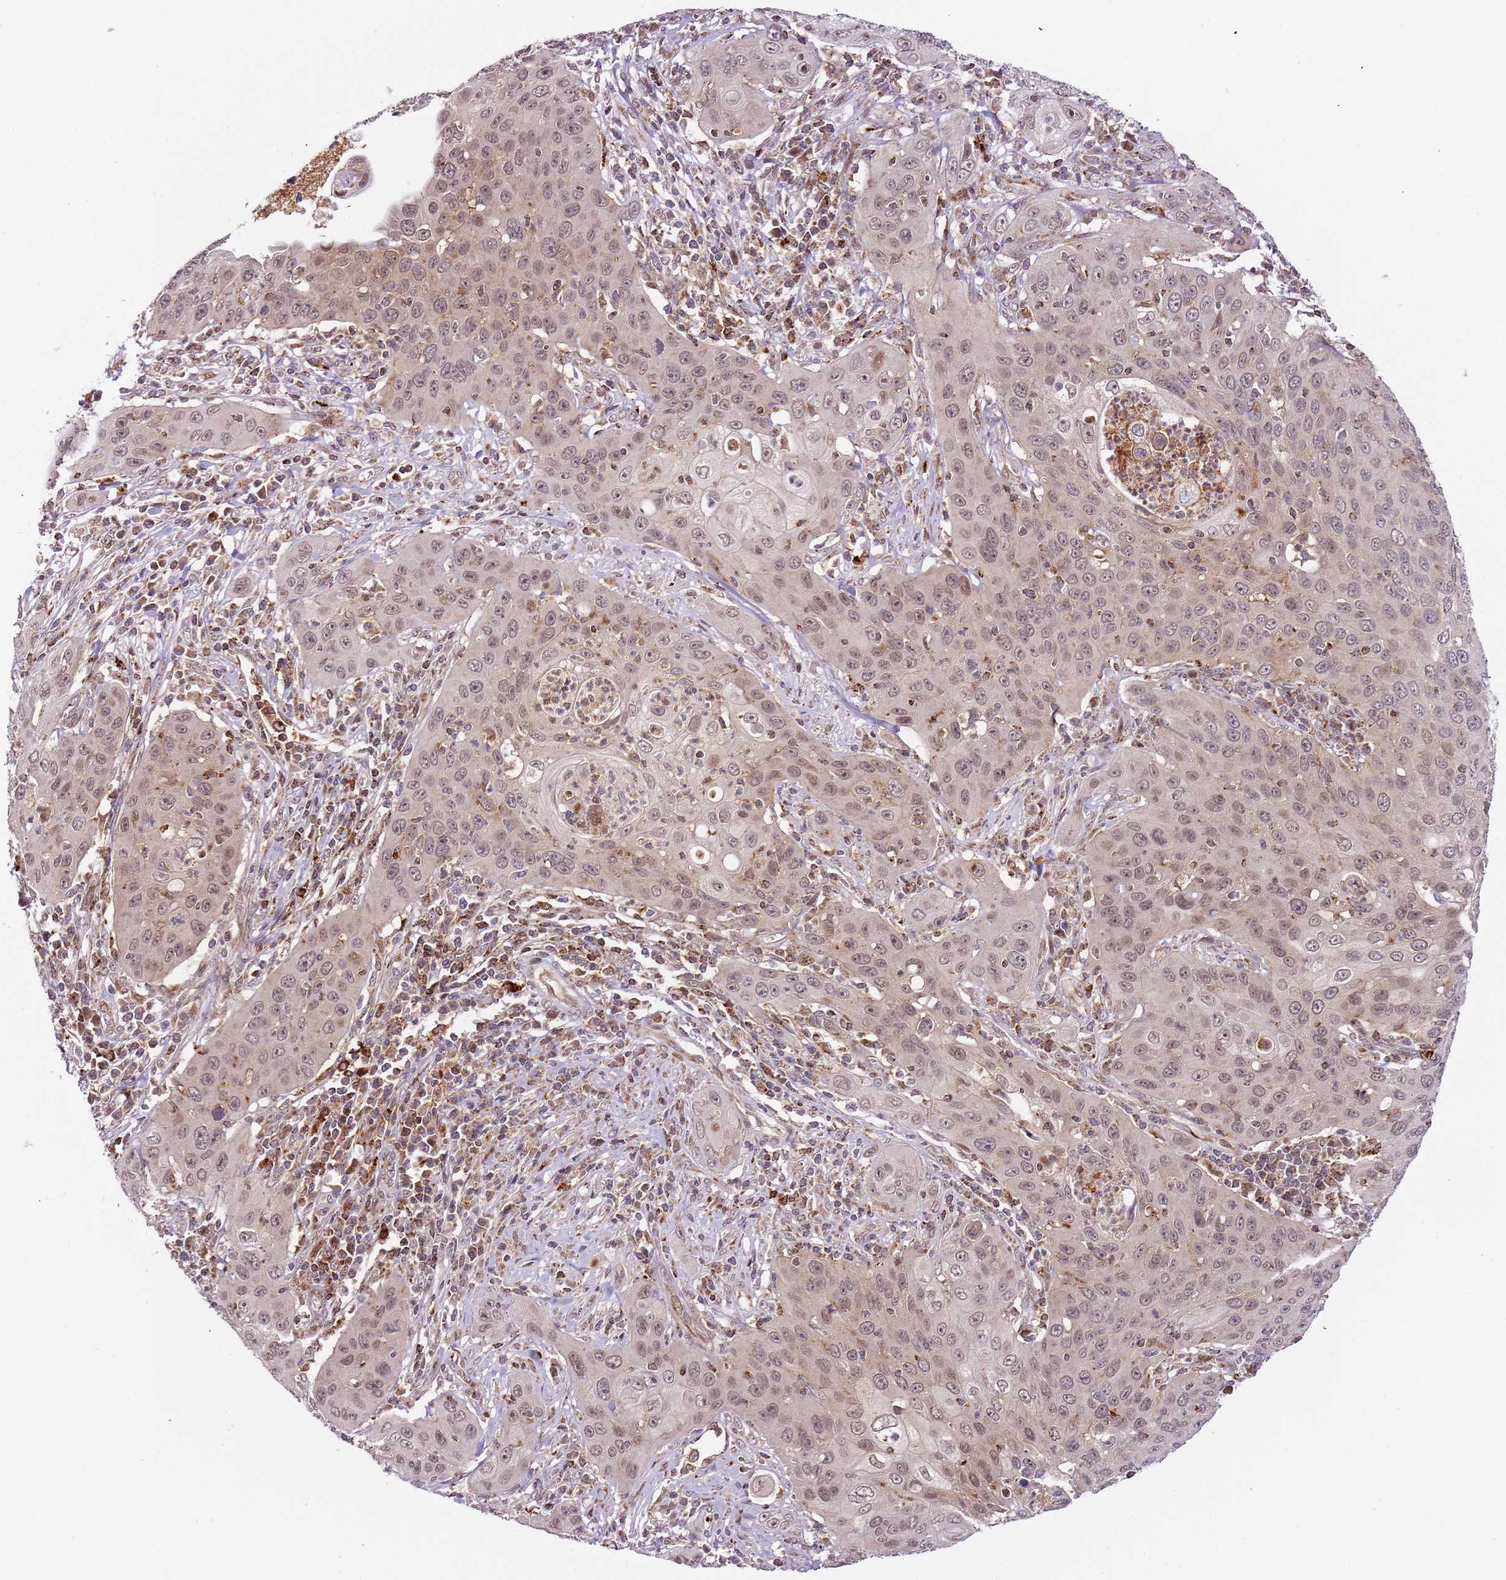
{"staining": {"intensity": "weak", "quantity": "<25%", "location": "cytoplasmic/membranous,nuclear"}, "tissue": "cervical cancer", "cell_type": "Tumor cells", "image_type": "cancer", "snomed": [{"axis": "morphology", "description": "Squamous cell carcinoma, NOS"}, {"axis": "topography", "description": "Cervix"}], "caption": "The image demonstrates no staining of tumor cells in cervical cancer. (Stains: DAB immunohistochemistry with hematoxylin counter stain, Microscopy: brightfield microscopy at high magnification).", "gene": "ULK3", "patient": {"sex": "female", "age": 36}}